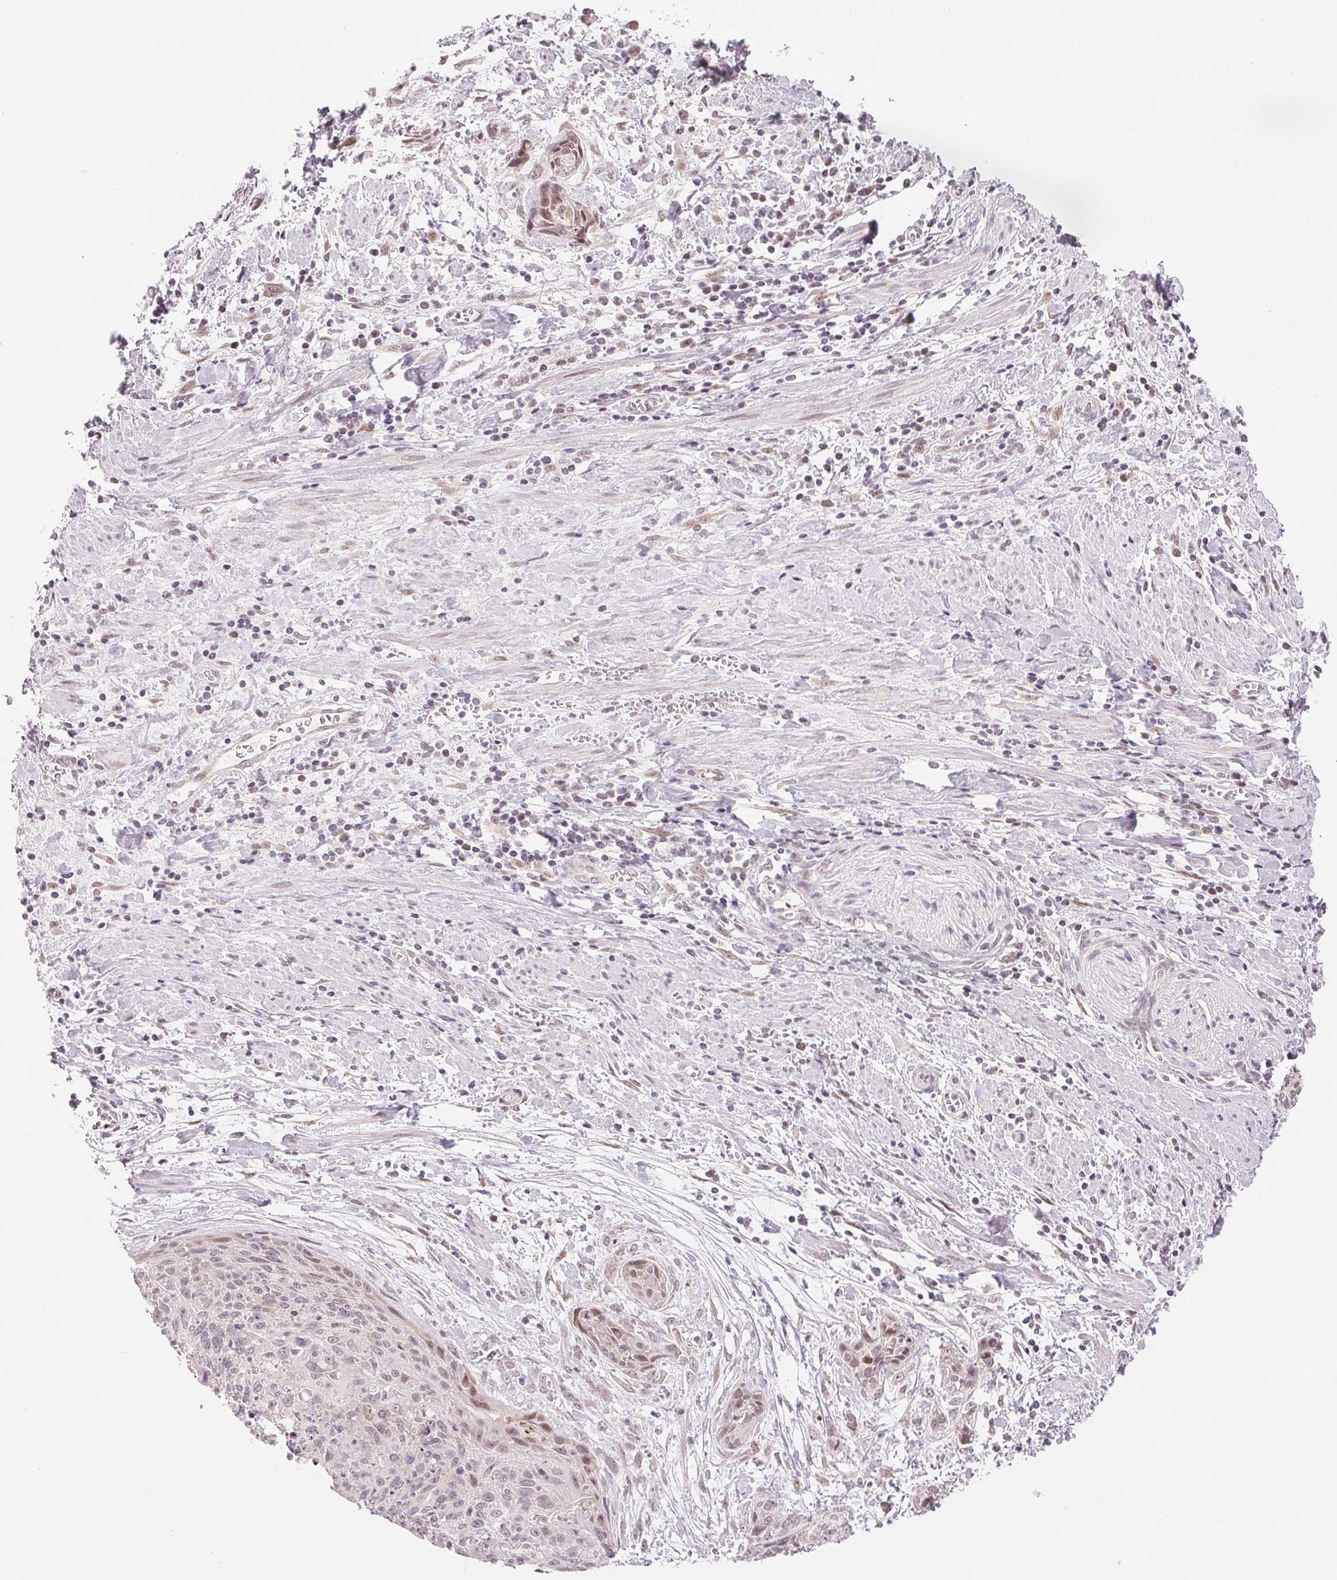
{"staining": {"intensity": "weak", "quantity": "<25%", "location": "nuclear"}, "tissue": "cervical cancer", "cell_type": "Tumor cells", "image_type": "cancer", "snomed": [{"axis": "morphology", "description": "Squamous cell carcinoma, NOS"}, {"axis": "topography", "description": "Cervix"}], "caption": "Tumor cells show no significant protein staining in cervical squamous cell carcinoma.", "gene": "ARHGAP32", "patient": {"sex": "female", "age": 55}}